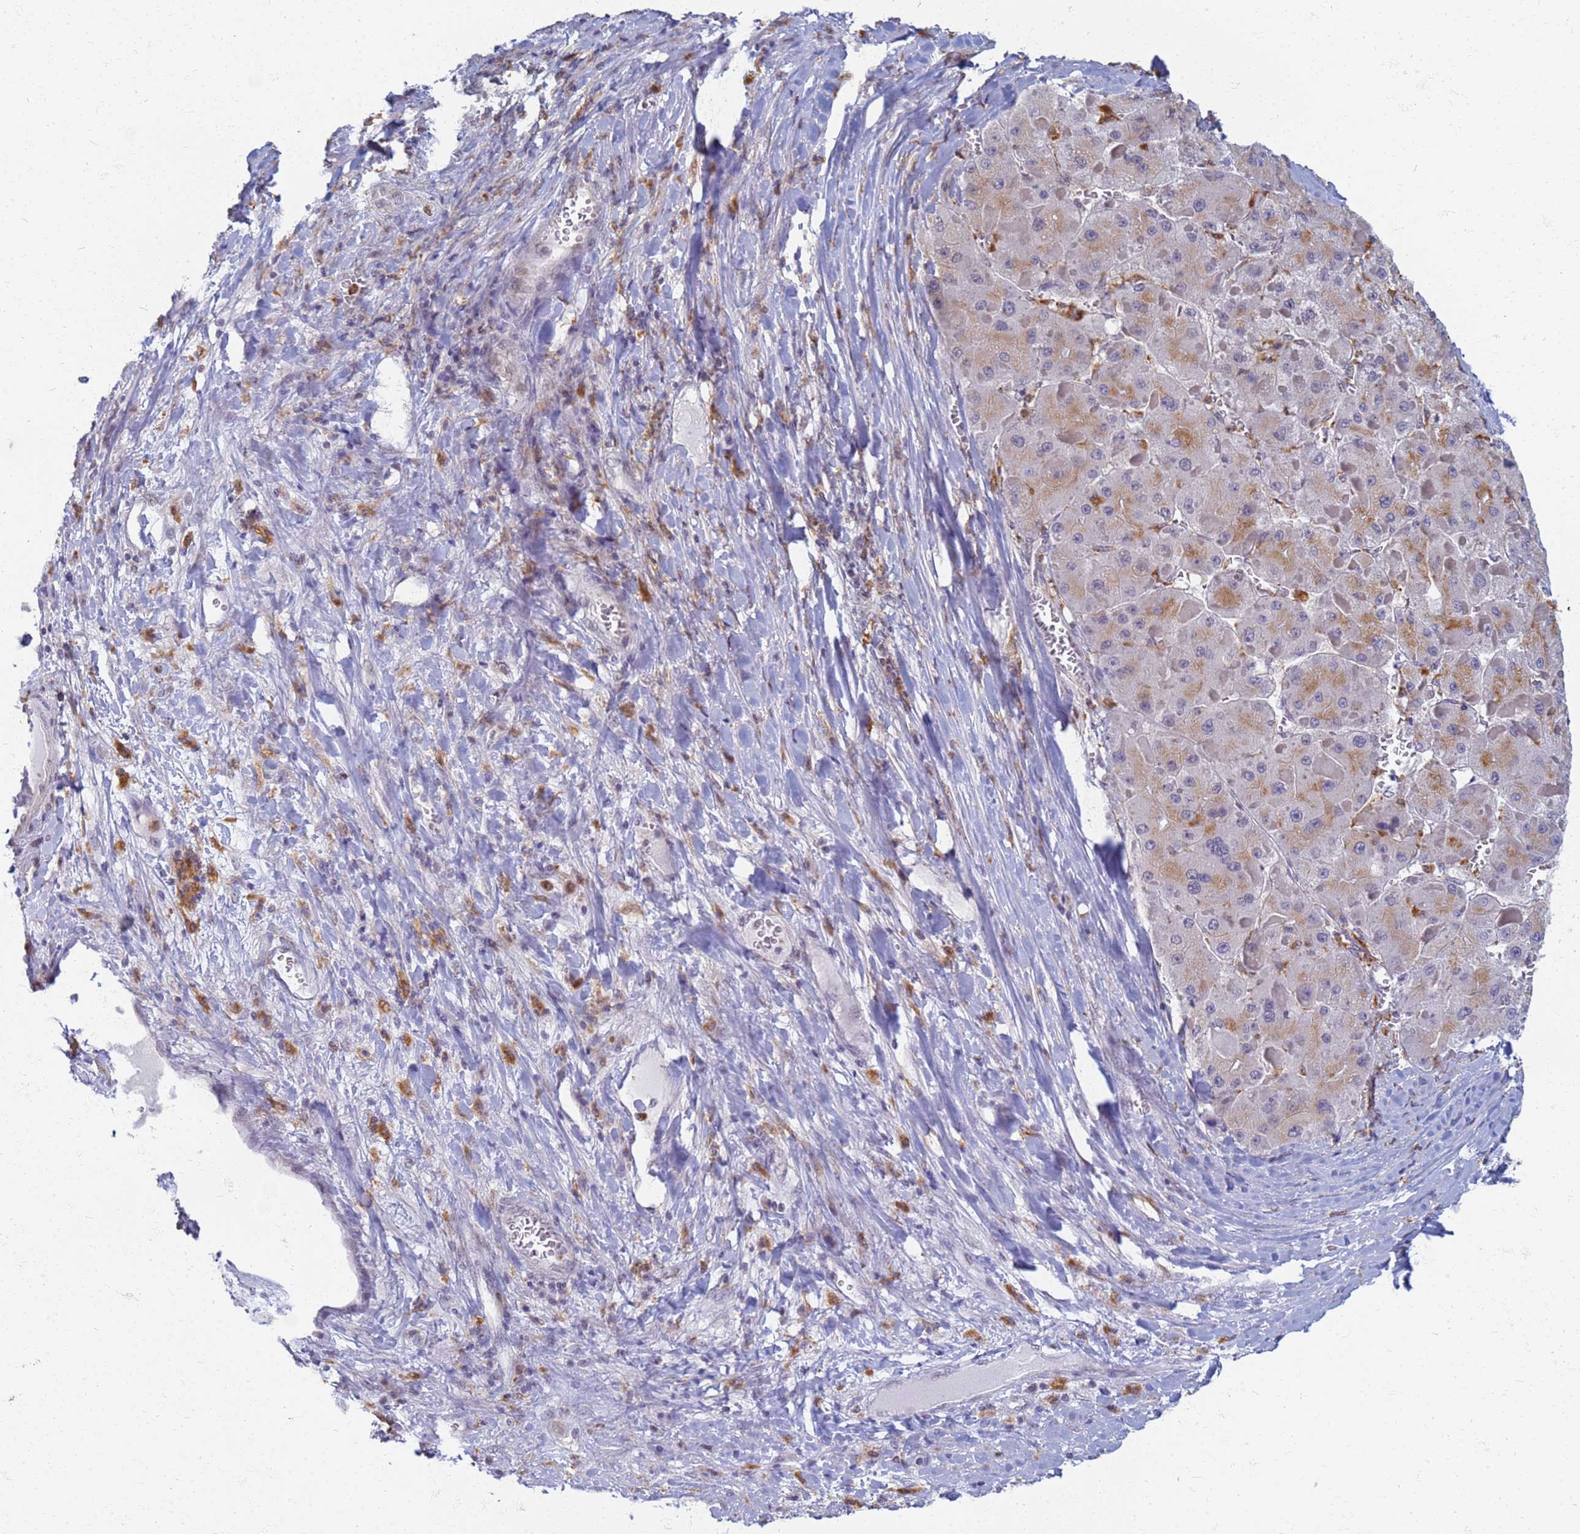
{"staining": {"intensity": "moderate", "quantity": "25%-75%", "location": "cytoplasmic/membranous"}, "tissue": "liver cancer", "cell_type": "Tumor cells", "image_type": "cancer", "snomed": [{"axis": "morphology", "description": "Carcinoma, Hepatocellular, NOS"}, {"axis": "topography", "description": "Liver"}], "caption": "Human liver cancer (hepatocellular carcinoma) stained with a protein marker demonstrates moderate staining in tumor cells.", "gene": "ATP6V1E1", "patient": {"sex": "female", "age": 73}}